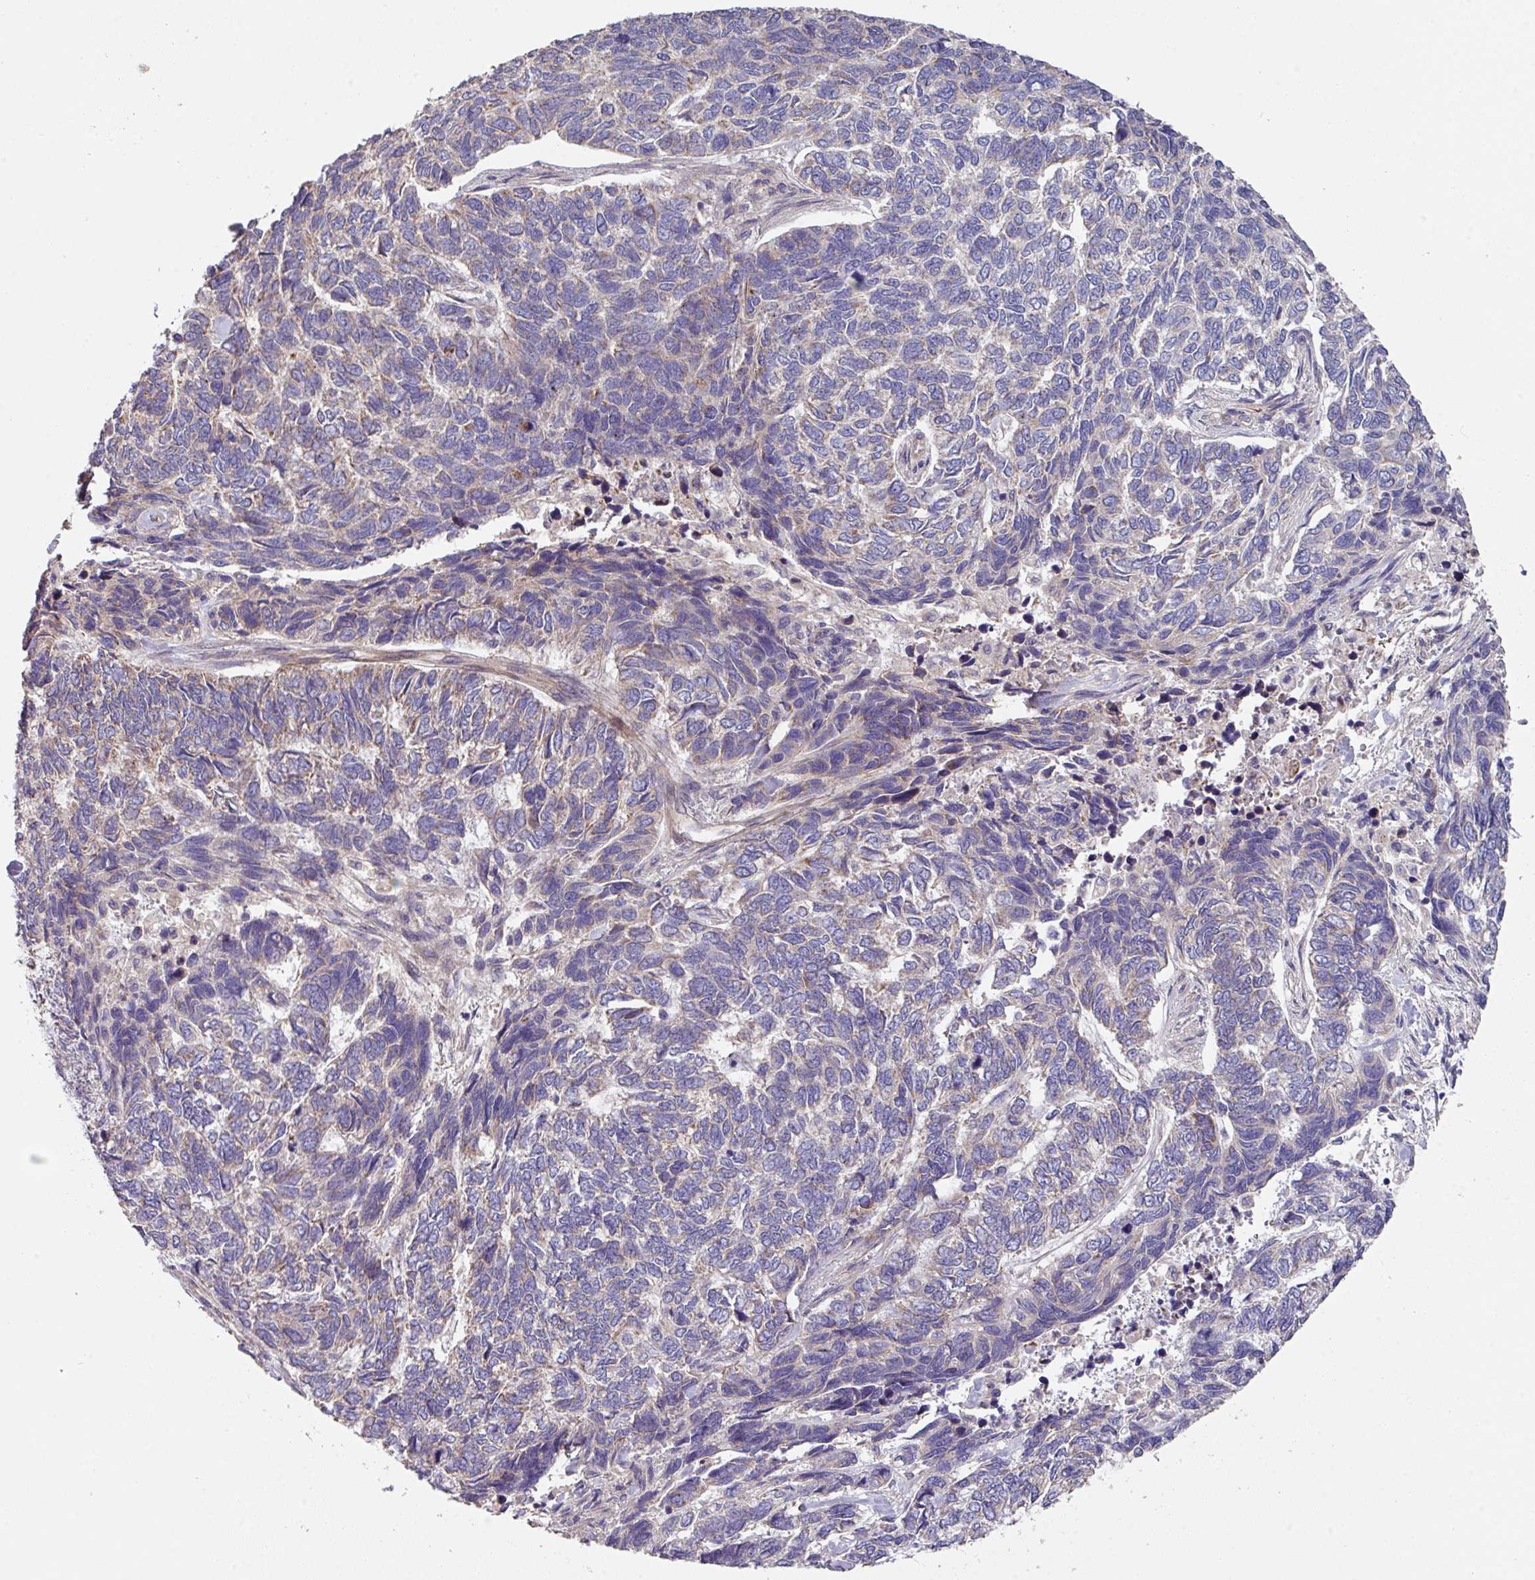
{"staining": {"intensity": "negative", "quantity": "none", "location": "none"}, "tissue": "skin cancer", "cell_type": "Tumor cells", "image_type": "cancer", "snomed": [{"axis": "morphology", "description": "Basal cell carcinoma"}, {"axis": "topography", "description": "Skin"}], "caption": "Protein analysis of skin cancer exhibits no significant expression in tumor cells.", "gene": "DCAF12L2", "patient": {"sex": "female", "age": 65}}